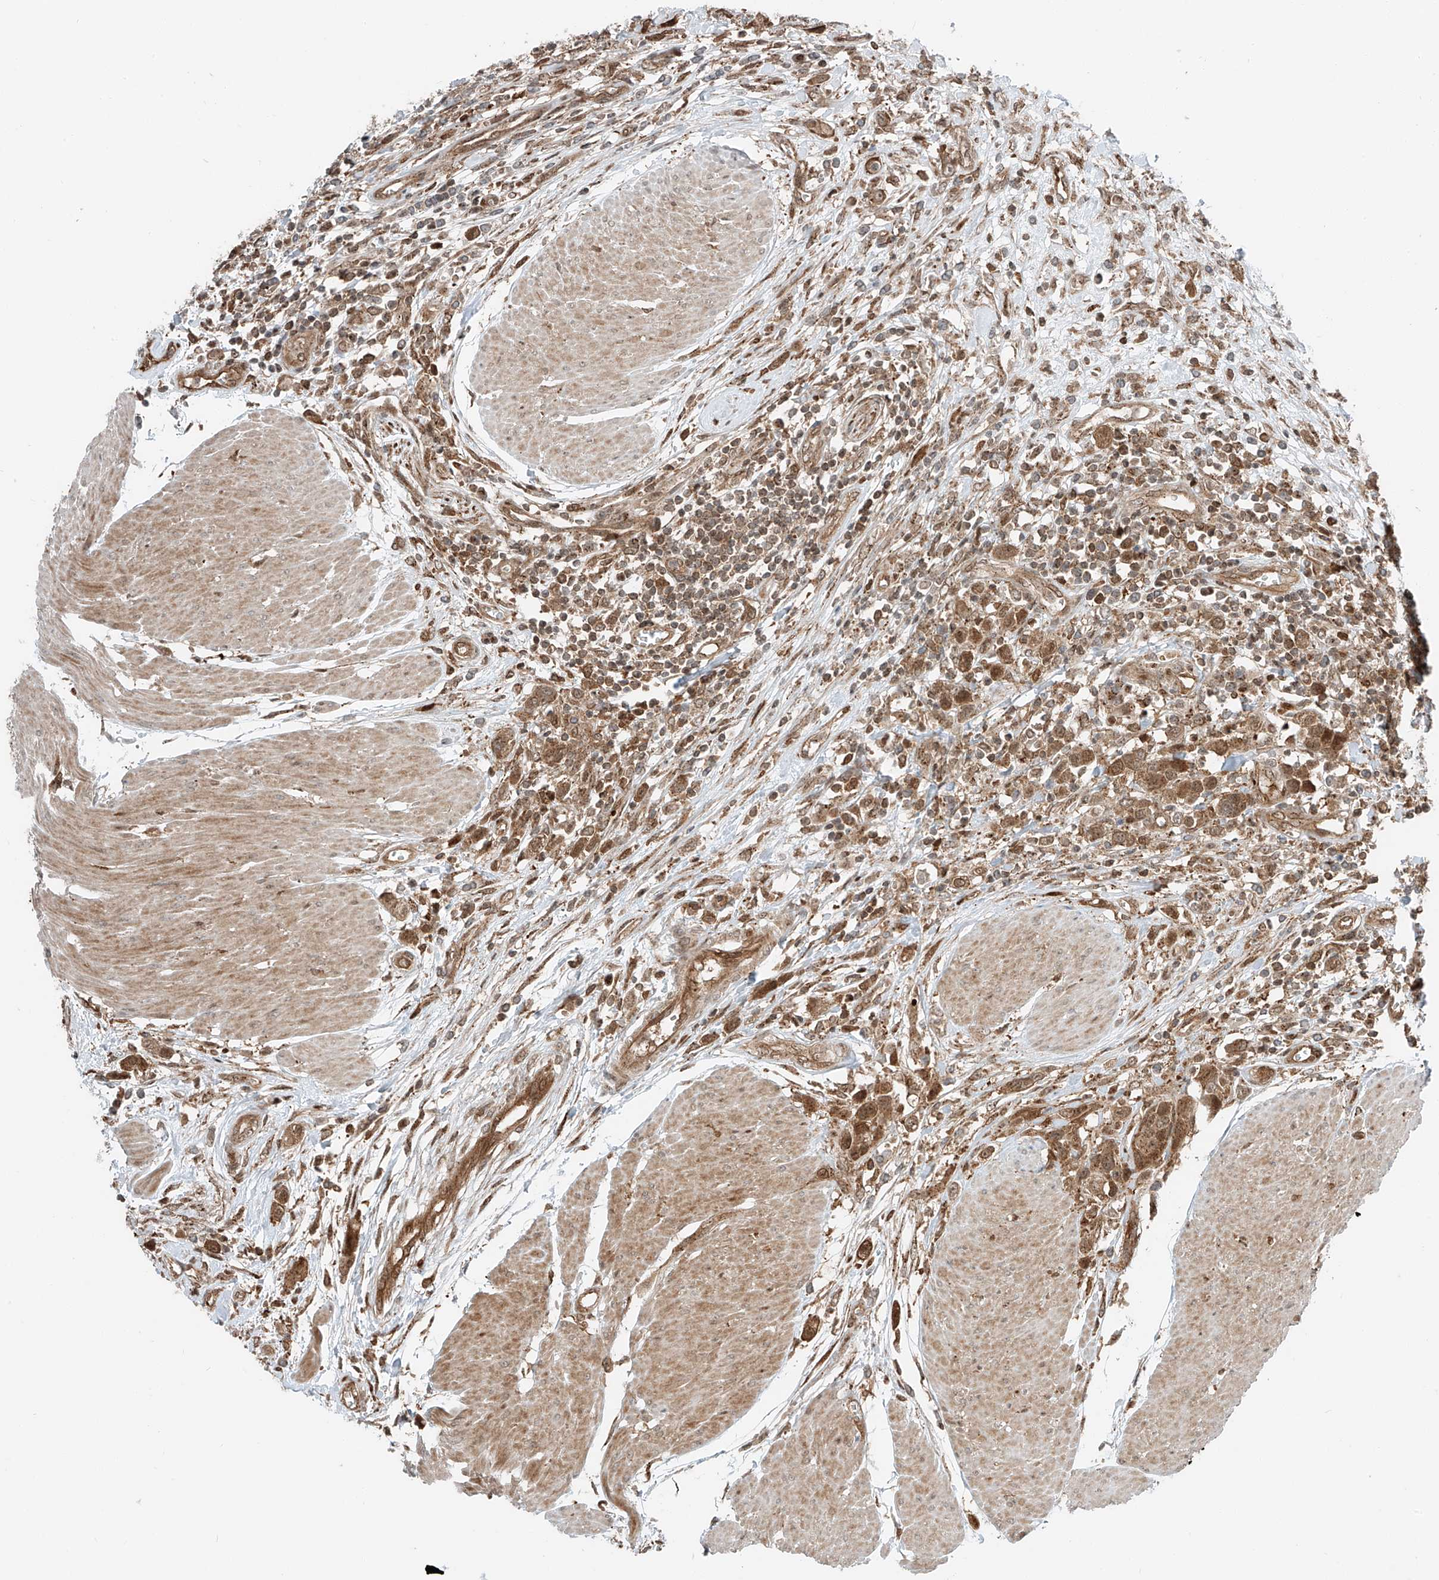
{"staining": {"intensity": "strong", "quantity": ">75%", "location": "cytoplasmic/membranous,nuclear"}, "tissue": "urothelial cancer", "cell_type": "Tumor cells", "image_type": "cancer", "snomed": [{"axis": "morphology", "description": "Urothelial carcinoma, High grade"}, {"axis": "topography", "description": "Urinary bladder"}], "caption": "Human urothelial cancer stained for a protein (brown) shows strong cytoplasmic/membranous and nuclear positive positivity in approximately >75% of tumor cells.", "gene": "USP48", "patient": {"sex": "male", "age": 50}}